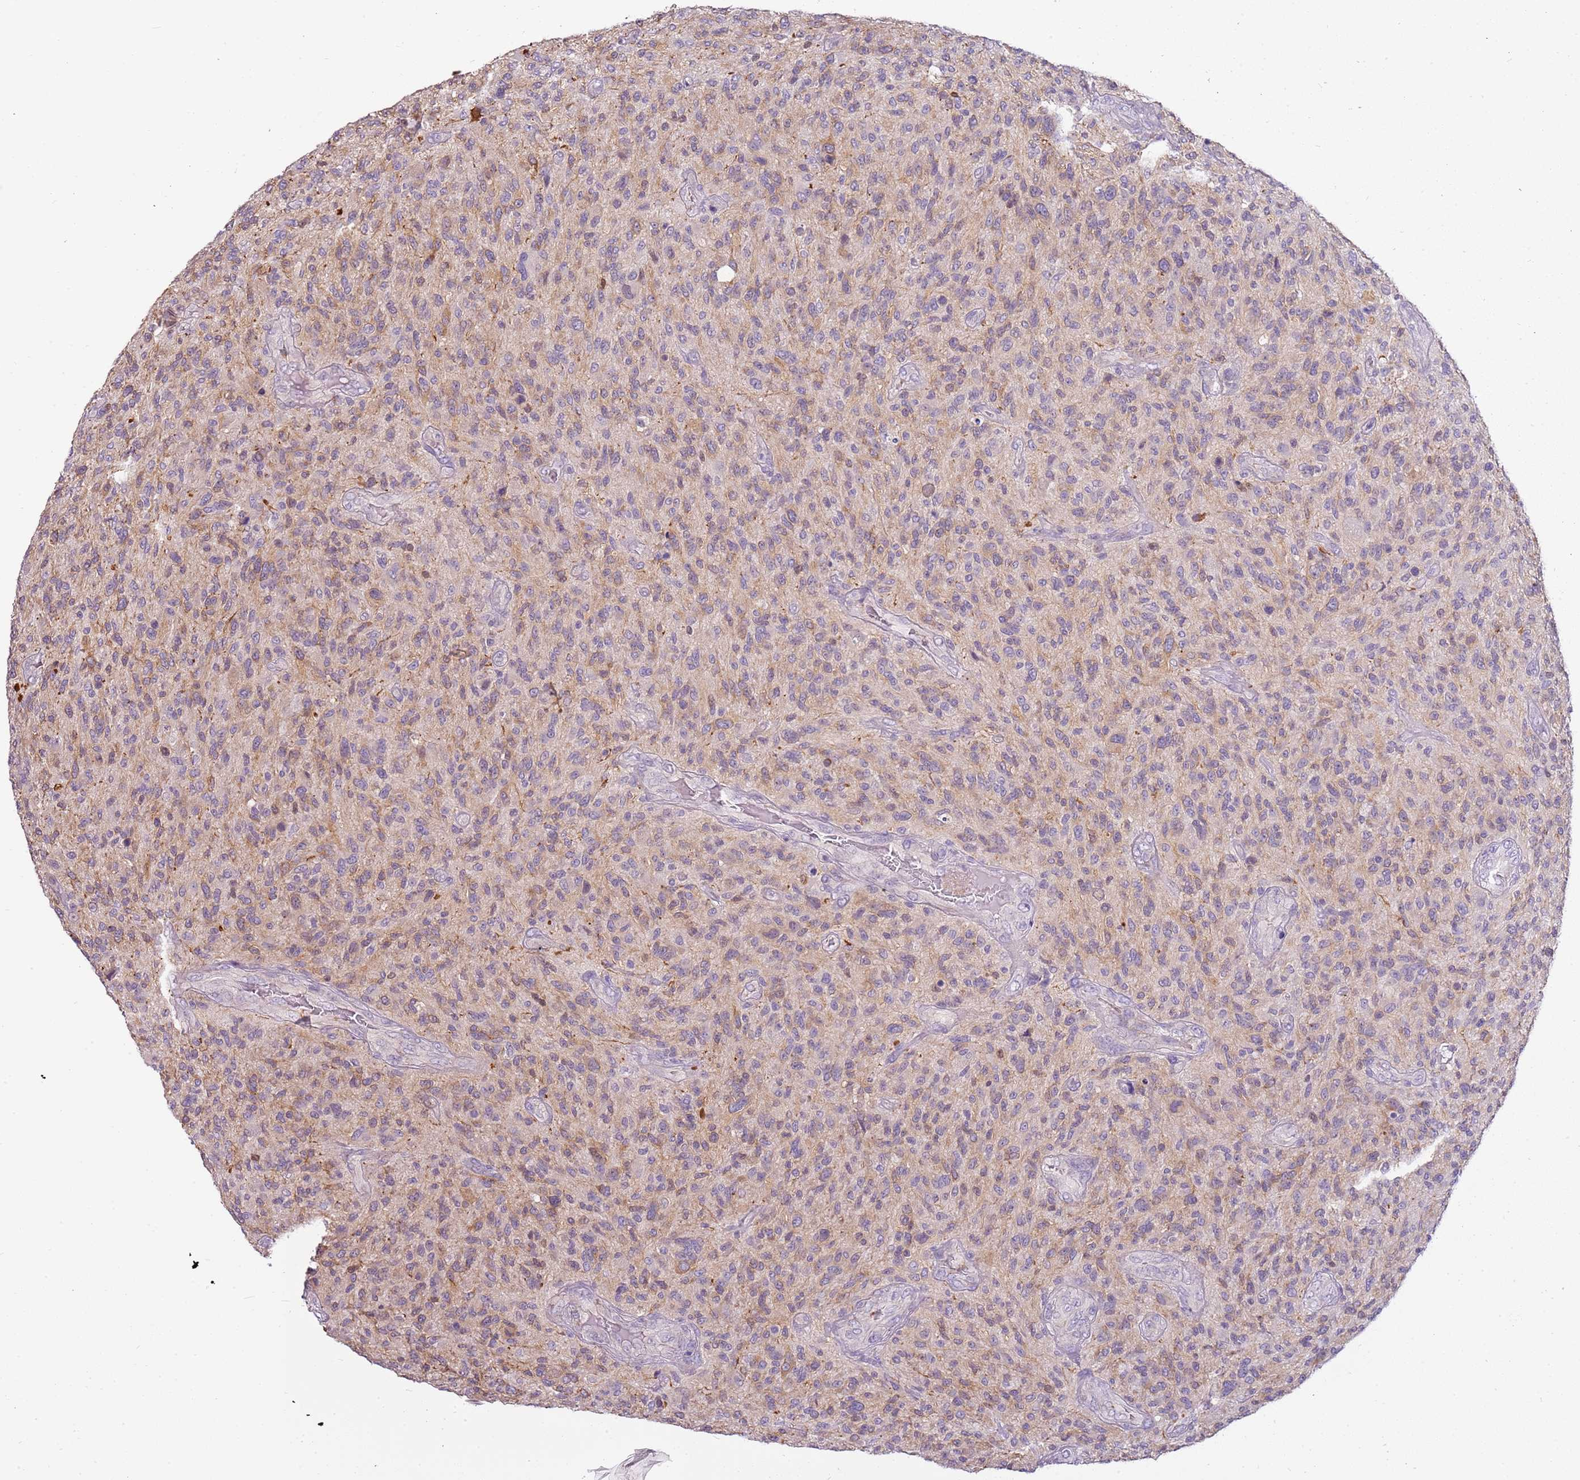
{"staining": {"intensity": "weak", "quantity": "<25%", "location": "cytoplasmic/membranous"}, "tissue": "glioma", "cell_type": "Tumor cells", "image_type": "cancer", "snomed": [{"axis": "morphology", "description": "Glioma, malignant, High grade"}, {"axis": "topography", "description": "Brain"}], "caption": "Image shows no significant protein staining in tumor cells of high-grade glioma (malignant). (DAB (3,3'-diaminobenzidine) IHC, high magnification).", "gene": "CAPN7", "patient": {"sex": "male", "age": 47}}